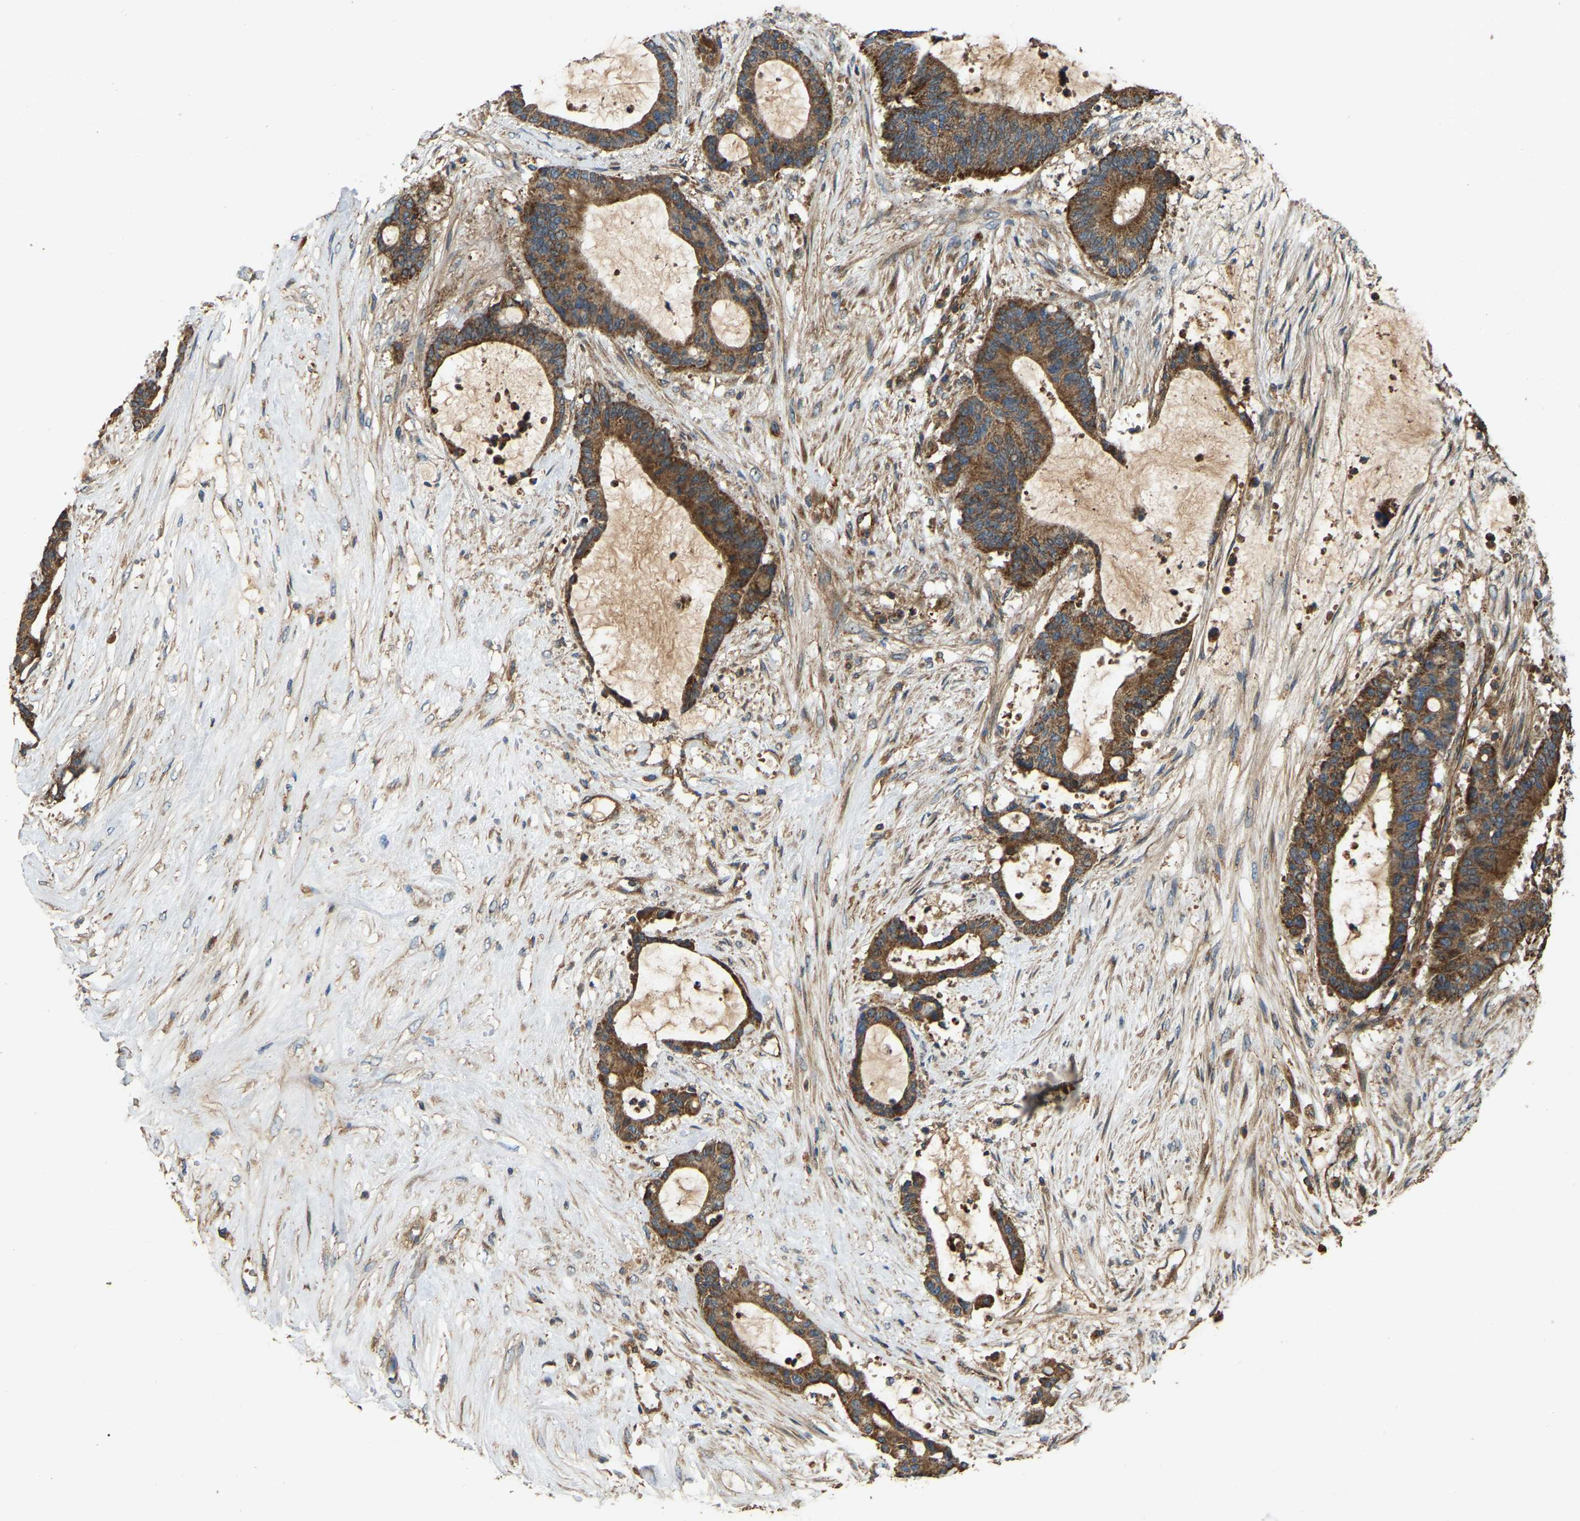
{"staining": {"intensity": "strong", "quantity": ">75%", "location": "cytoplasmic/membranous"}, "tissue": "liver cancer", "cell_type": "Tumor cells", "image_type": "cancer", "snomed": [{"axis": "morphology", "description": "Cholangiocarcinoma"}, {"axis": "topography", "description": "Liver"}], "caption": "DAB immunohistochemical staining of liver cancer (cholangiocarcinoma) reveals strong cytoplasmic/membranous protein positivity in approximately >75% of tumor cells.", "gene": "SAMD9L", "patient": {"sex": "female", "age": 73}}